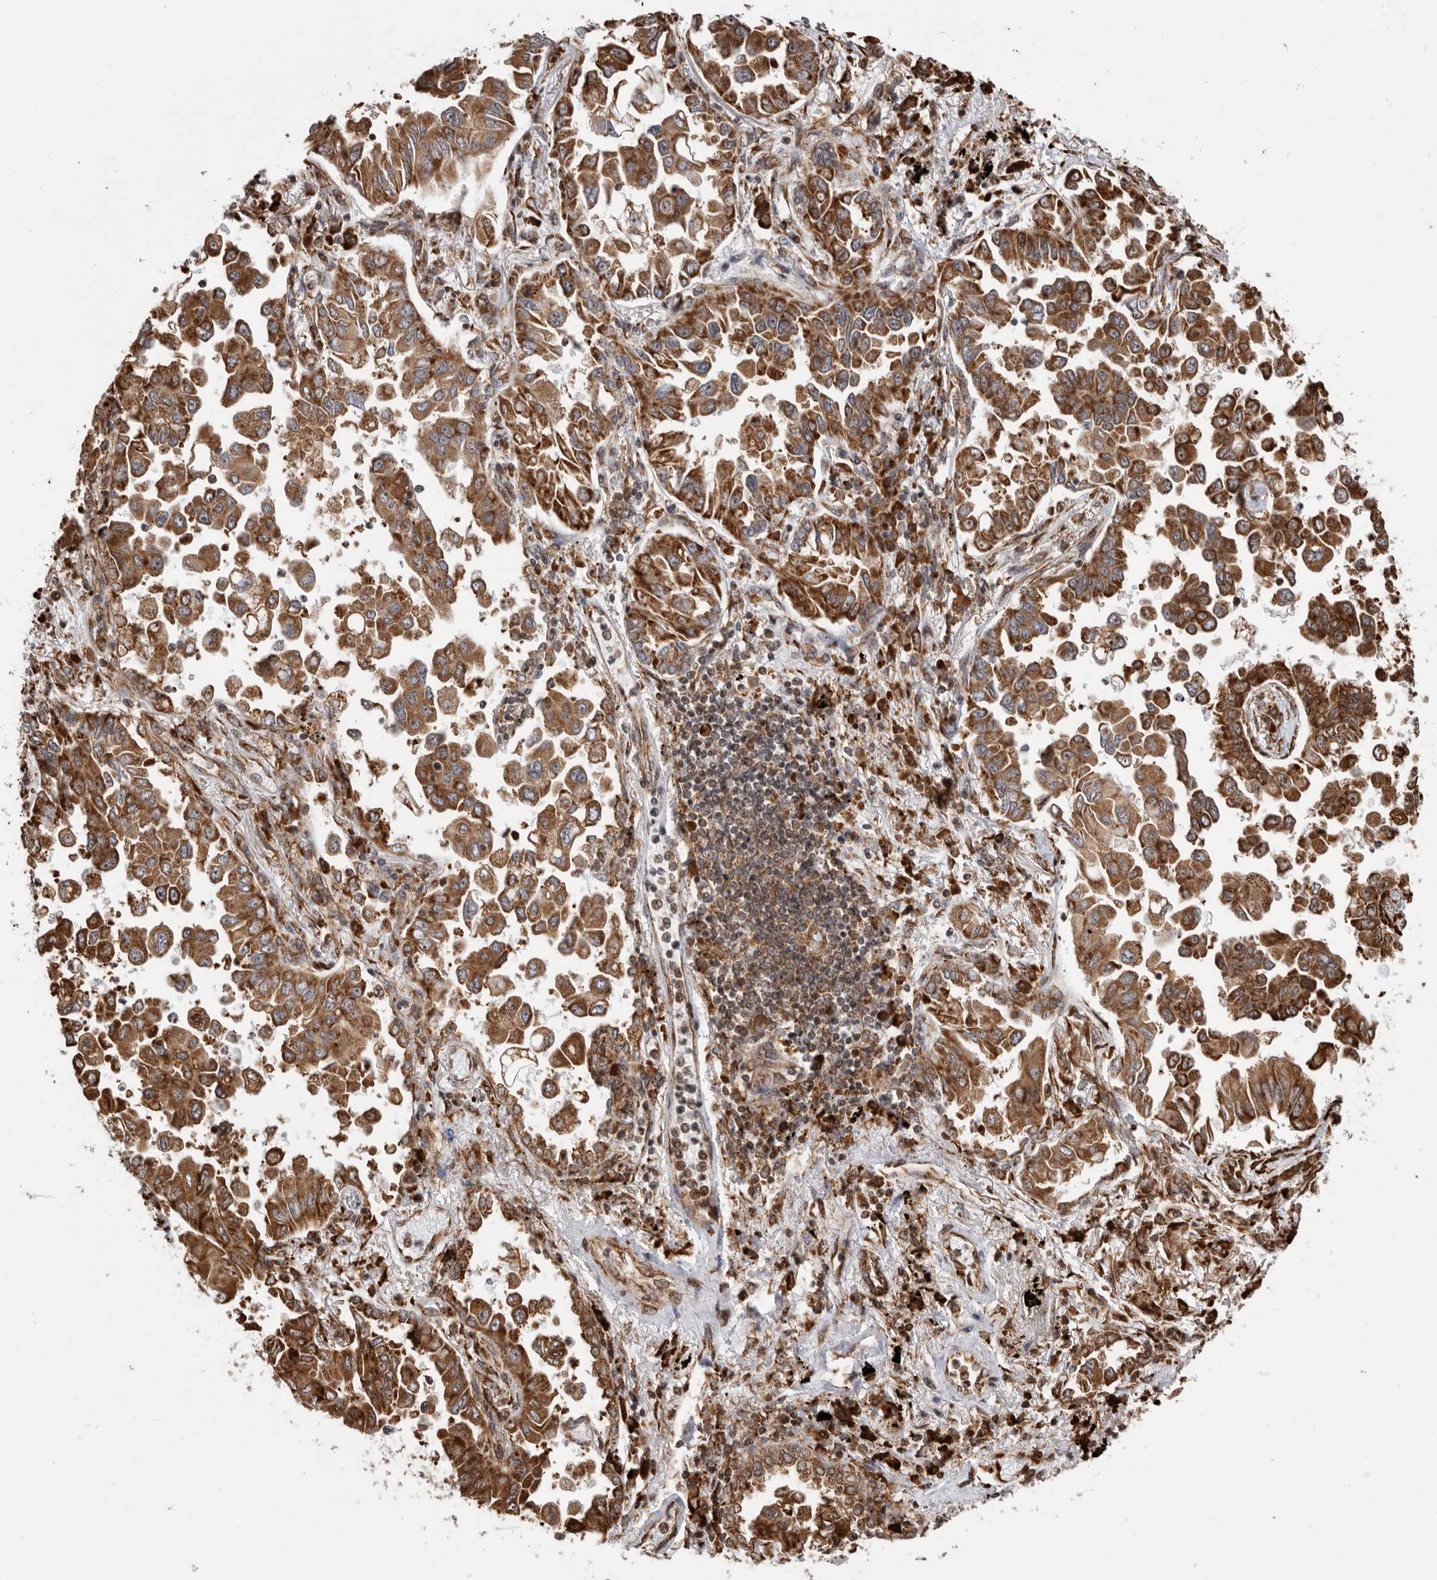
{"staining": {"intensity": "strong", "quantity": ">75%", "location": "cytoplasmic/membranous"}, "tissue": "lung cancer", "cell_type": "Tumor cells", "image_type": "cancer", "snomed": [{"axis": "morphology", "description": "Adenocarcinoma, NOS"}, {"axis": "topography", "description": "Lung"}], "caption": "Lung cancer (adenocarcinoma) stained with DAB immunohistochemistry demonstrates high levels of strong cytoplasmic/membranous positivity in about >75% of tumor cells.", "gene": "FZD3", "patient": {"sex": "female", "age": 67}}